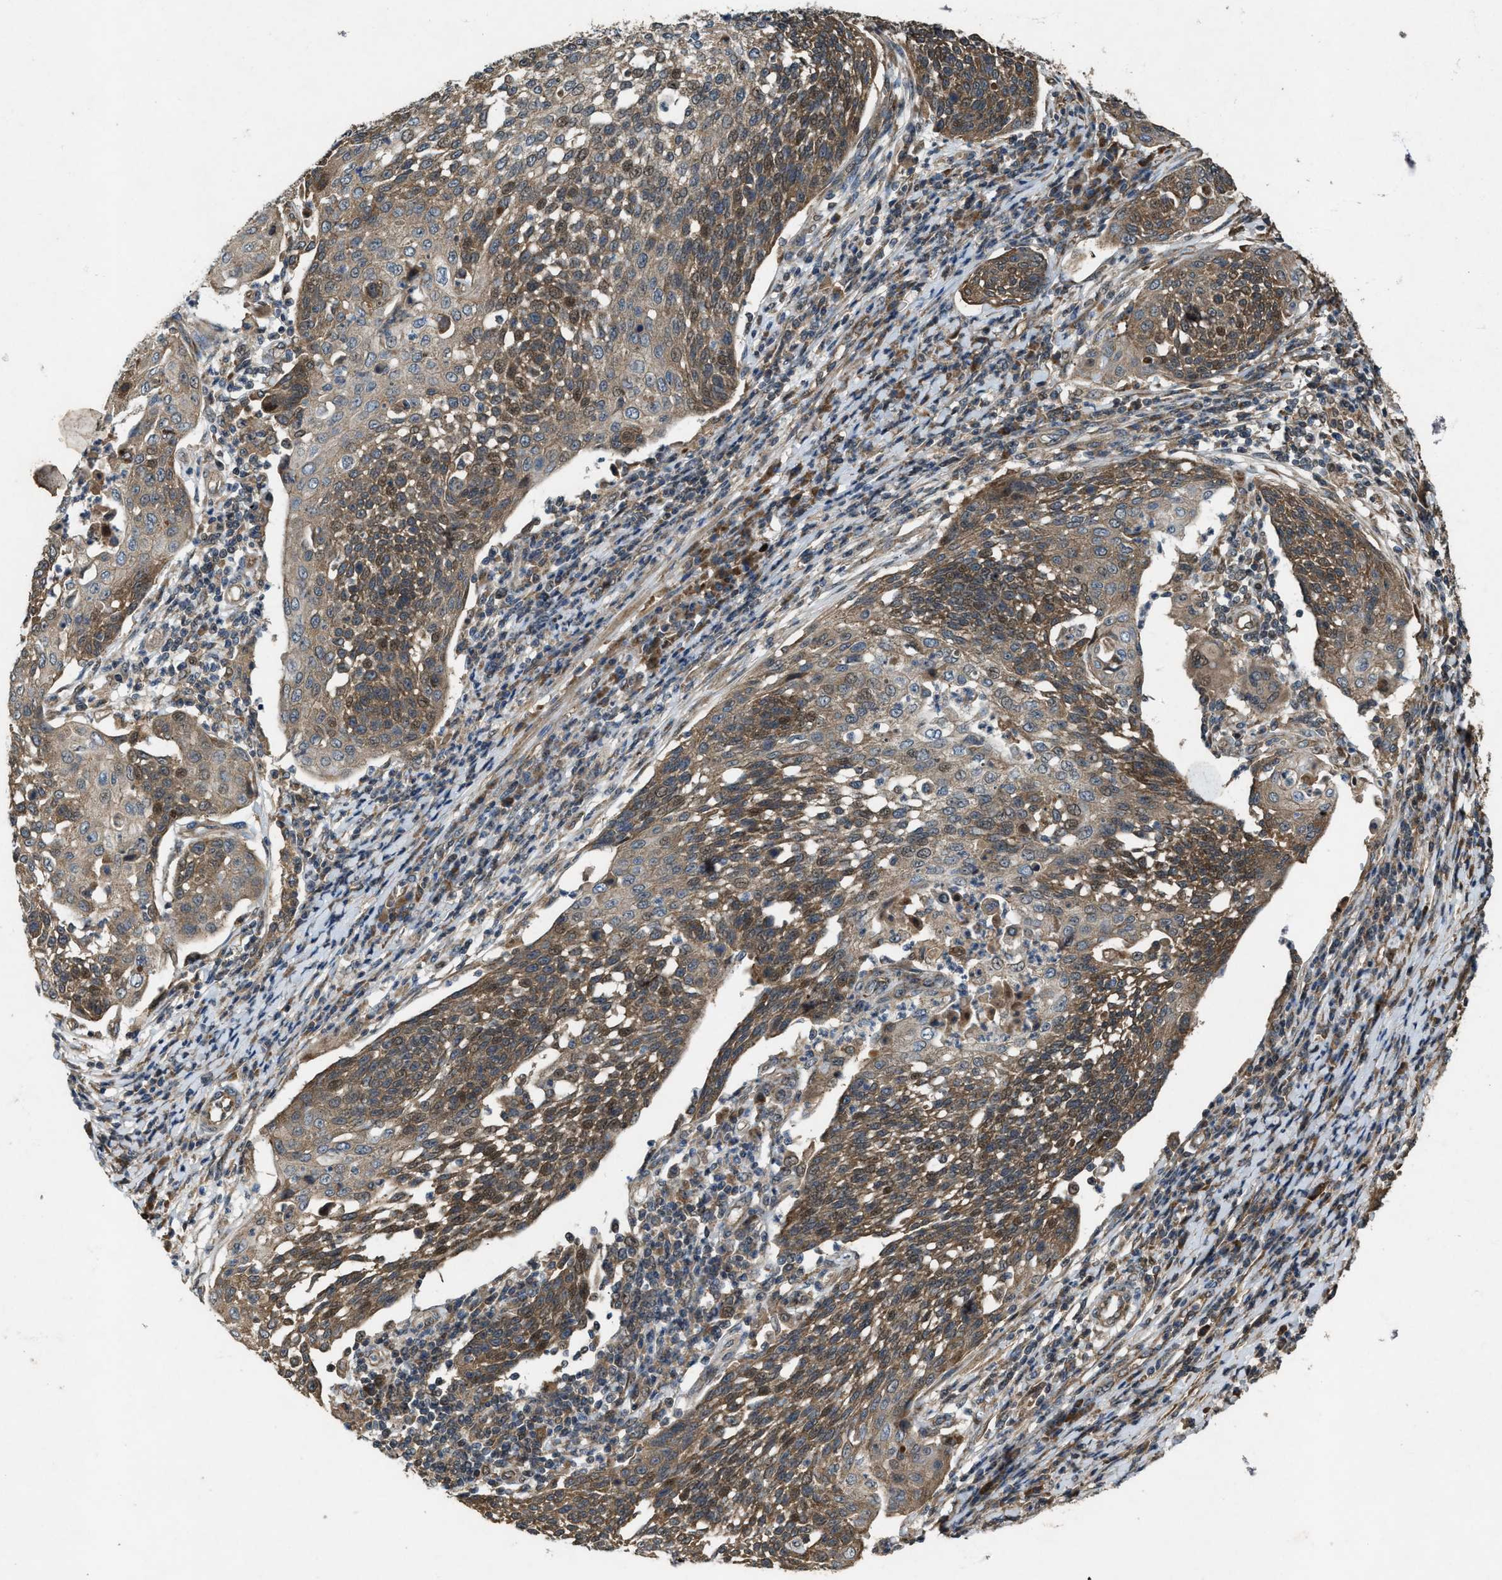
{"staining": {"intensity": "moderate", "quantity": ">75%", "location": "cytoplasmic/membranous"}, "tissue": "cervical cancer", "cell_type": "Tumor cells", "image_type": "cancer", "snomed": [{"axis": "morphology", "description": "Squamous cell carcinoma, NOS"}, {"axis": "topography", "description": "Cervix"}], "caption": "Immunohistochemical staining of human cervical squamous cell carcinoma shows medium levels of moderate cytoplasmic/membranous expression in approximately >75% of tumor cells.", "gene": "PDP2", "patient": {"sex": "female", "age": 34}}